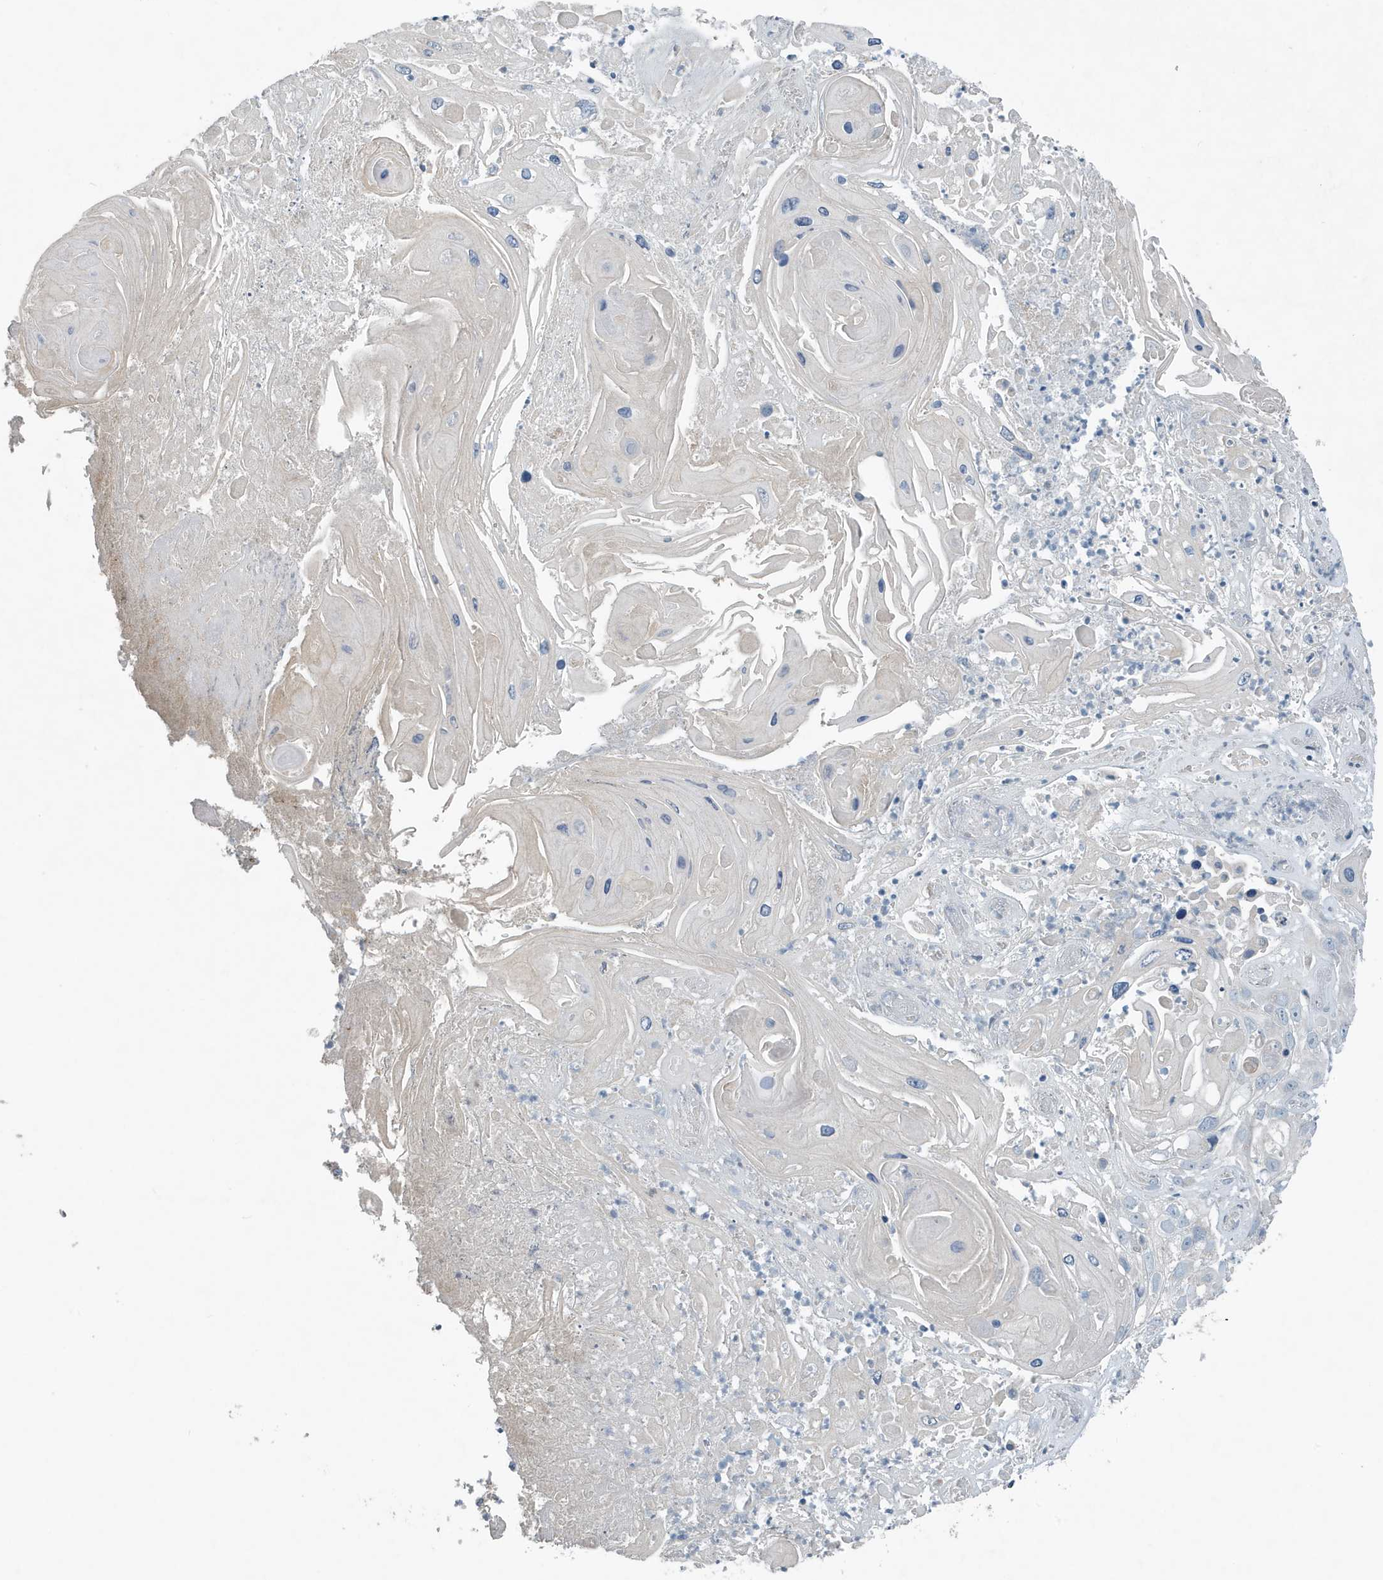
{"staining": {"intensity": "negative", "quantity": "none", "location": "none"}, "tissue": "skin cancer", "cell_type": "Tumor cells", "image_type": "cancer", "snomed": [{"axis": "morphology", "description": "Squamous cell carcinoma, NOS"}, {"axis": "topography", "description": "Skin"}], "caption": "Image shows no significant protein staining in tumor cells of skin cancer.", "gene": "UGT2B4", "patient": {"sex": "male", "age": 55}}